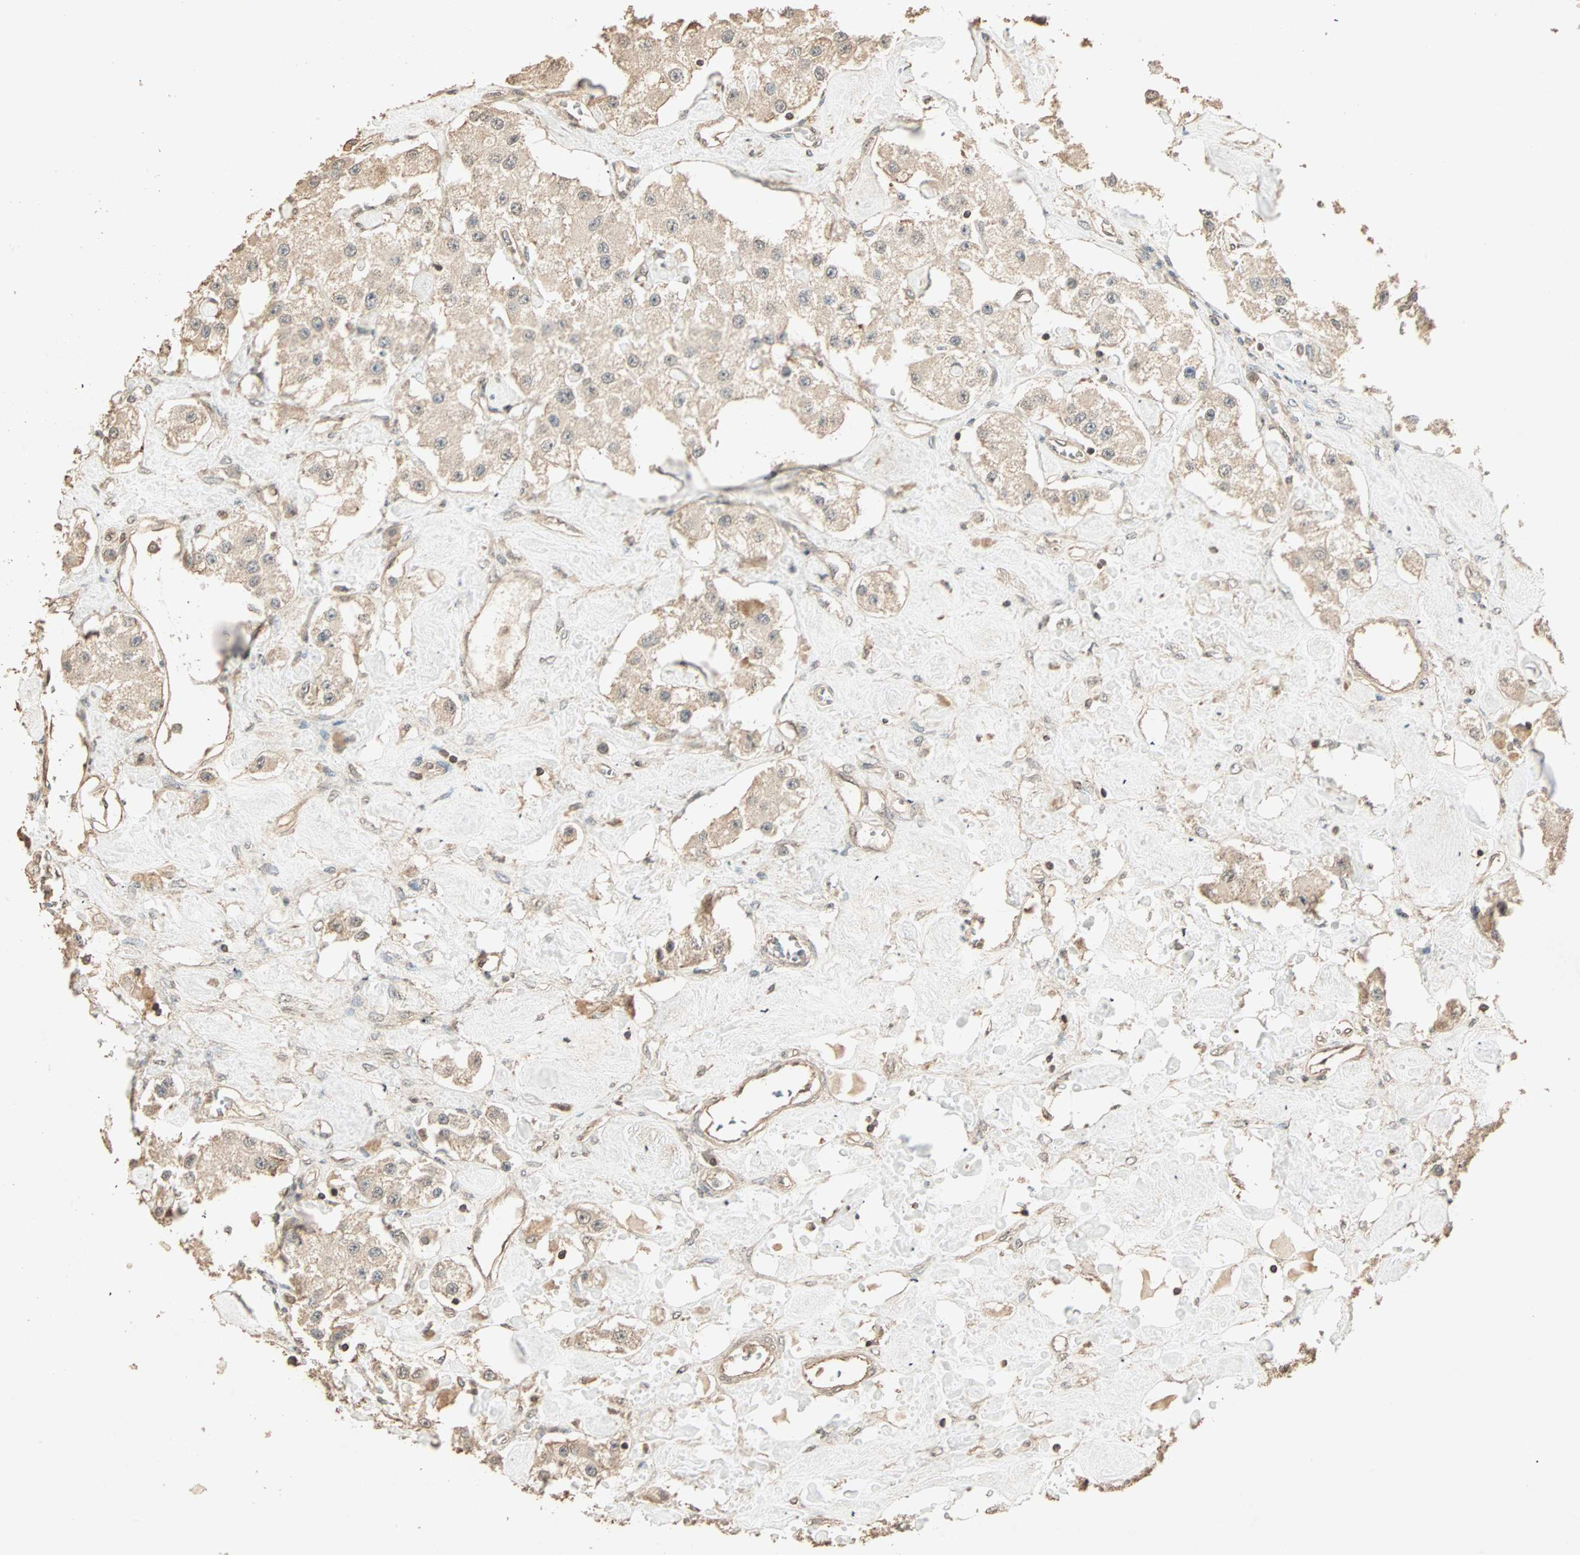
{"staining": {"intensity": "weak", "quantity": ">75%", "location": "cytoplasmic/membranous"}, "tissue": "carcinoid", "cell_type": "Tumor cells", "image_type": "cancer", "snomed": [{"axis": "morphology", "description": "Carcinoid, malignant, NOS"}, {"axis": "topography", "description": "Pancreas"}], "caption": "Carcinoid stained for a protein (brown) displays weak cytoplasmic/membranous positive expression in approximately >75% of tumor cells.", "gene": "ZBTB33", "patient": {"sex": "male", "age": 41}}